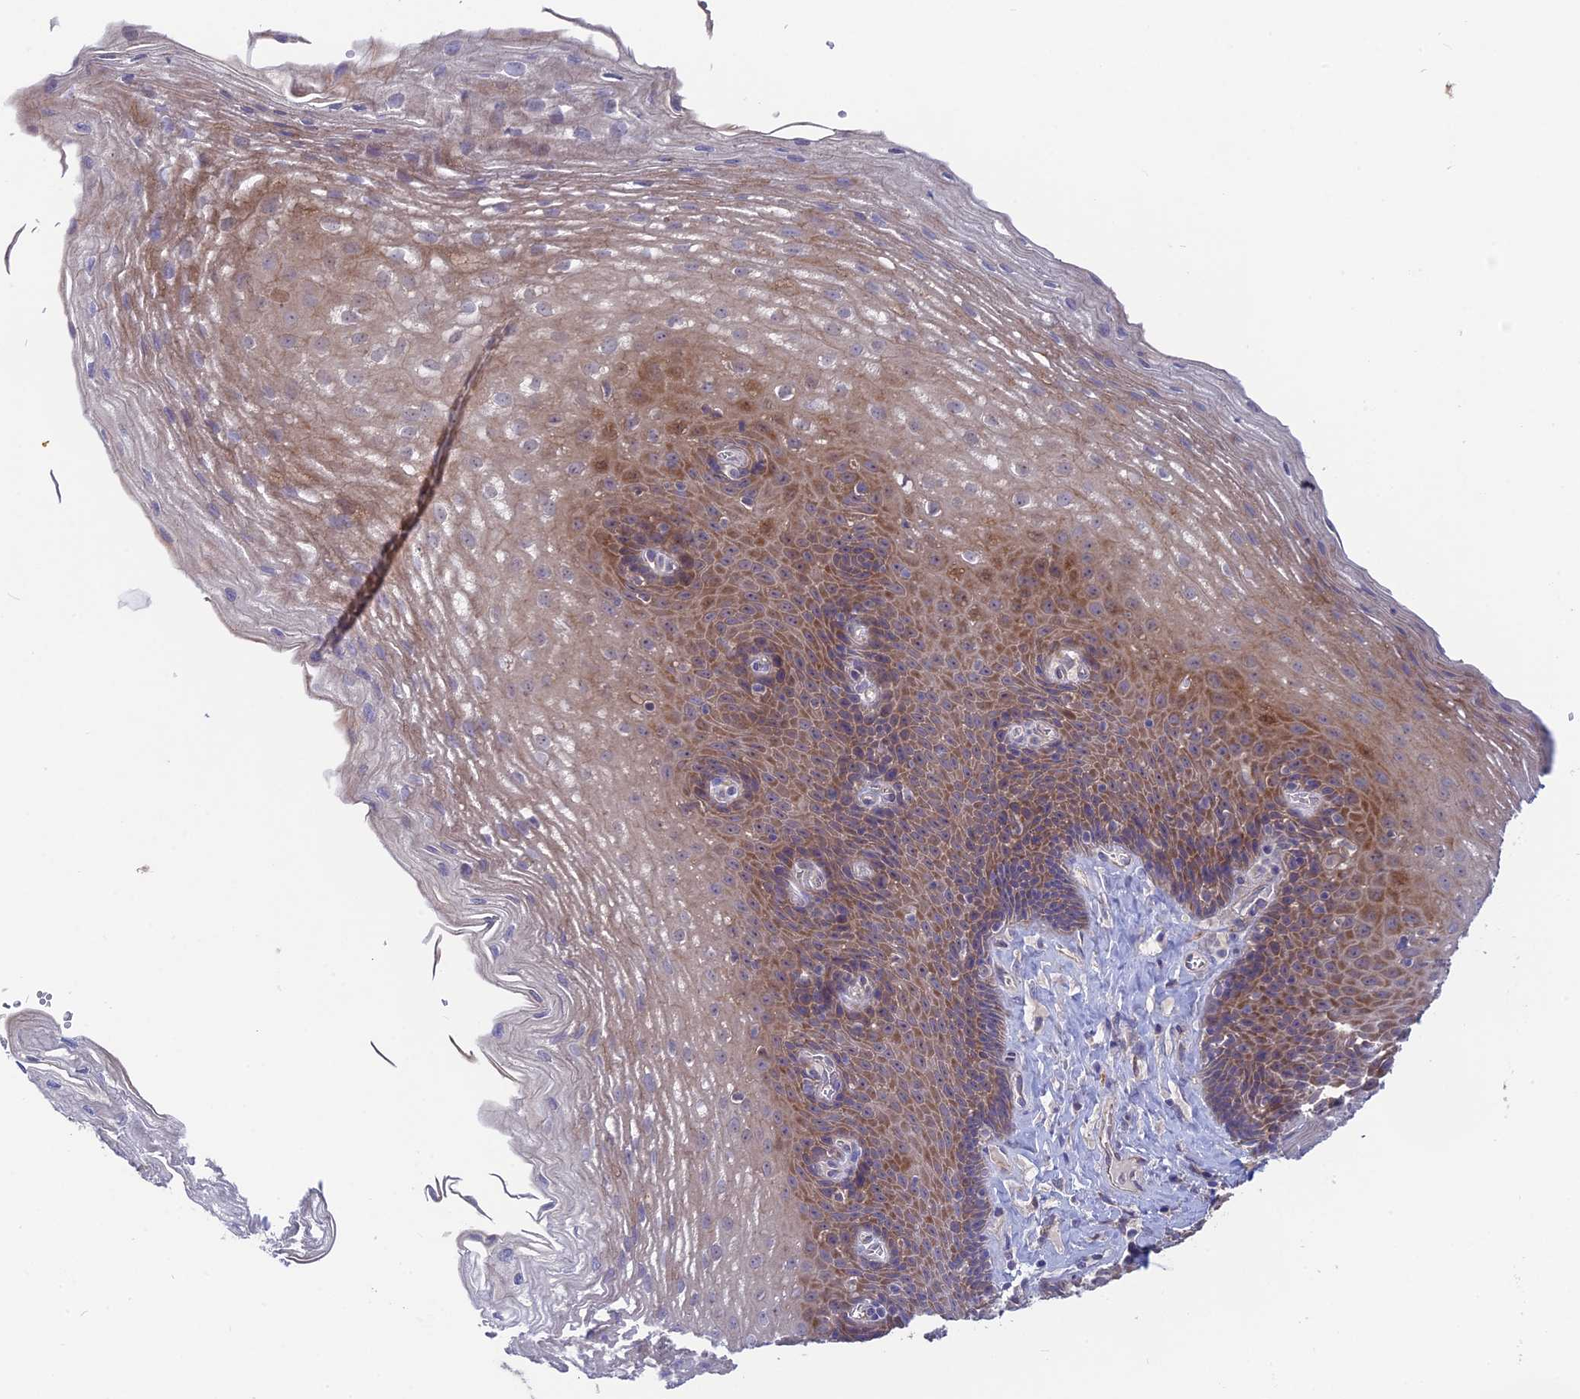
{"staining": {"intensity": "moderate", "quantity": "25%-75%", "location": "cytoplasmic/membranous"}, "tissue": "esophagus", "cell_type": "Squamous epithelial cells", "image_type": "normal", "snomed": [{"axis": "morphology", "description": "Normal tissue, NOS"}, {"axis": "topography", "description": "Esophagus"}], "caption": "Unremarkable esophagus was stained to show a protein in brown. There is medium levels of moderate cytoplasmic/membranous staining in approximately 25%-75% of squamous epithelial cells. The protein of interest is shown in brown color, while the nuclei are stained blue.", "gene": "TENT4B", "patient": {"sex": "female", "age": 66}}